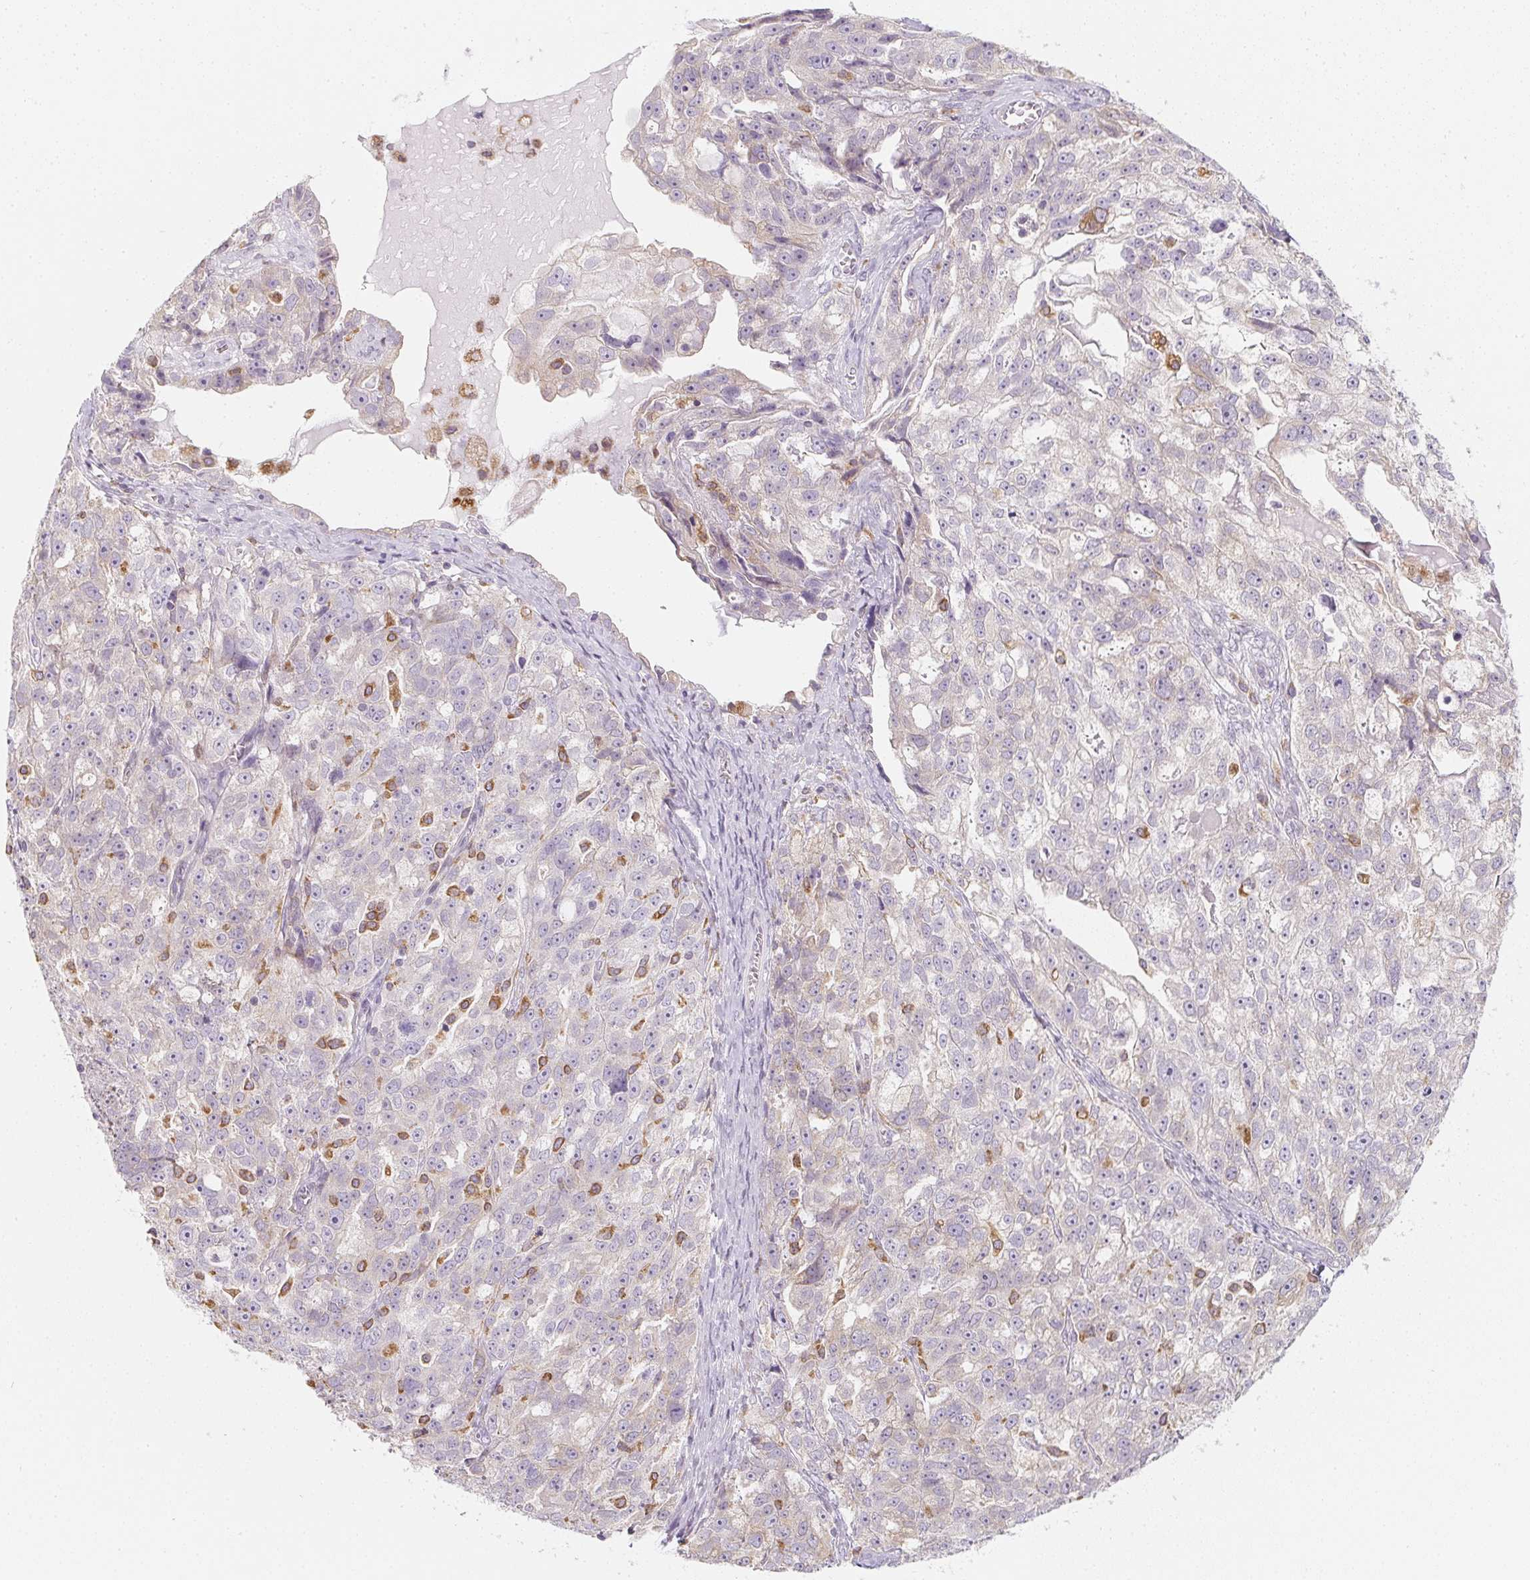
{"staining": {"intensity": "negative", "quantity": "none", "location": "none"}, "tissue": "ovarian cancer", "cell_type": "Tumor cells", "image_type": "cancer", "snomed": [{"axis": "morphology", "description": "Cystadenocarcinoma, serous, NOS"}, {"axis": "topography", "description": "Ovary"}], "caption": "Immunohistochemistry (IHC) photomicrograph of neoplastic tissue: human ovarian cancer (serous cystadenocarcinoma) stained with DAB (3,3'-diaminobenzidine) exhibits no significant protein staining in tumor cells.", "gene": "SOAT1", "patient": {"sex": "female", "age": 51}}